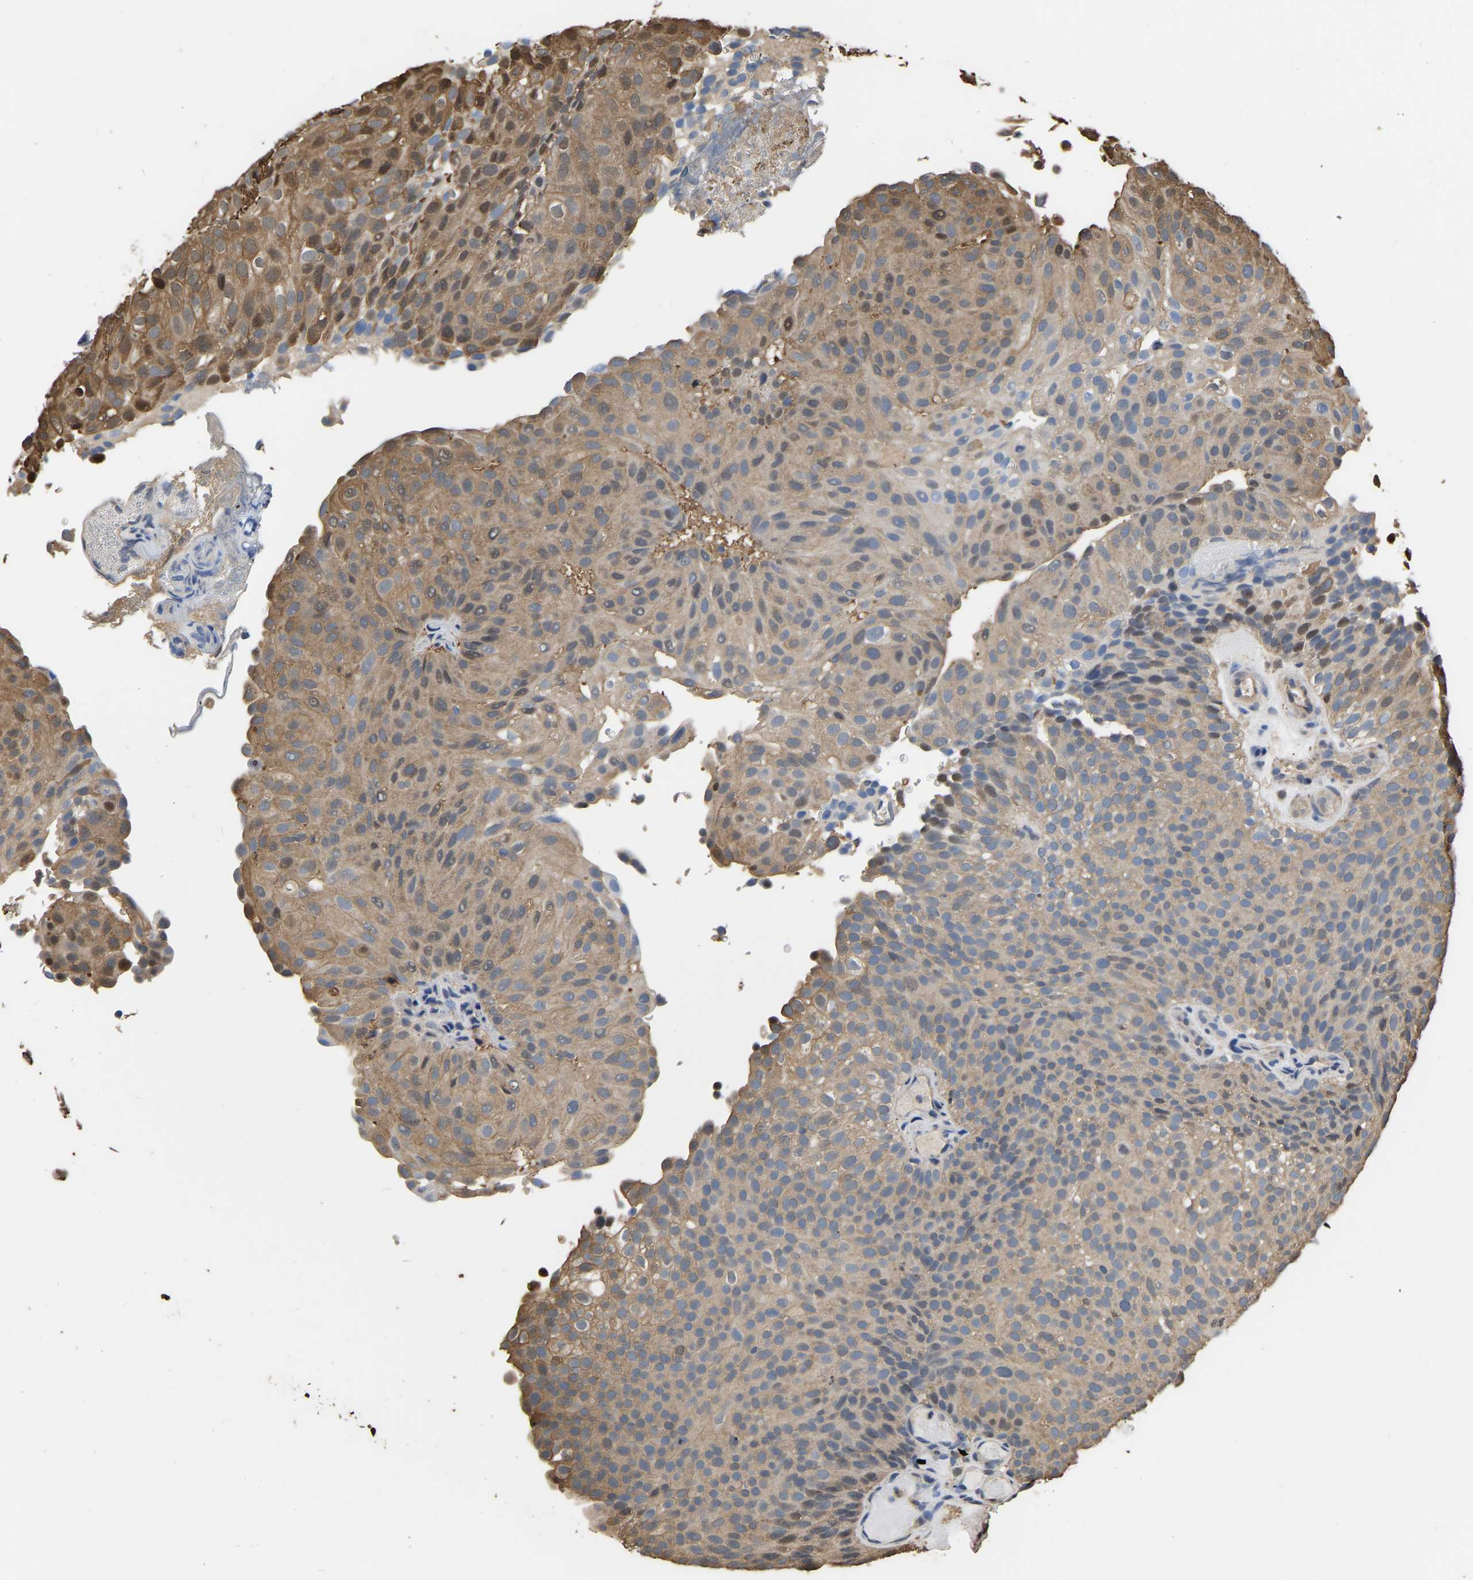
{"staining": {"intensity": "moderate", "quantity": ">75%", "location": "cytoplasmic/membranous"}, "tissue": "urothelial cancer", "cell_type": "Tumor cells", "image_type": "cancer", "snomed": [{"axis": "morphology", "description": "Urothelial carcinoma, Low grade"}, {"axis": "topography", "description": "Urinary bladder"}], "caption": "Immunohistochemistry (IHC) (DAB) staining of human low-grade urothelial carcinoma reveals moderate cytoplasmic/membranous protein positivity in approximately >75% of tumor cells.", "gene": "LDHB", "patient": {"sex": "male", "age": 78}}